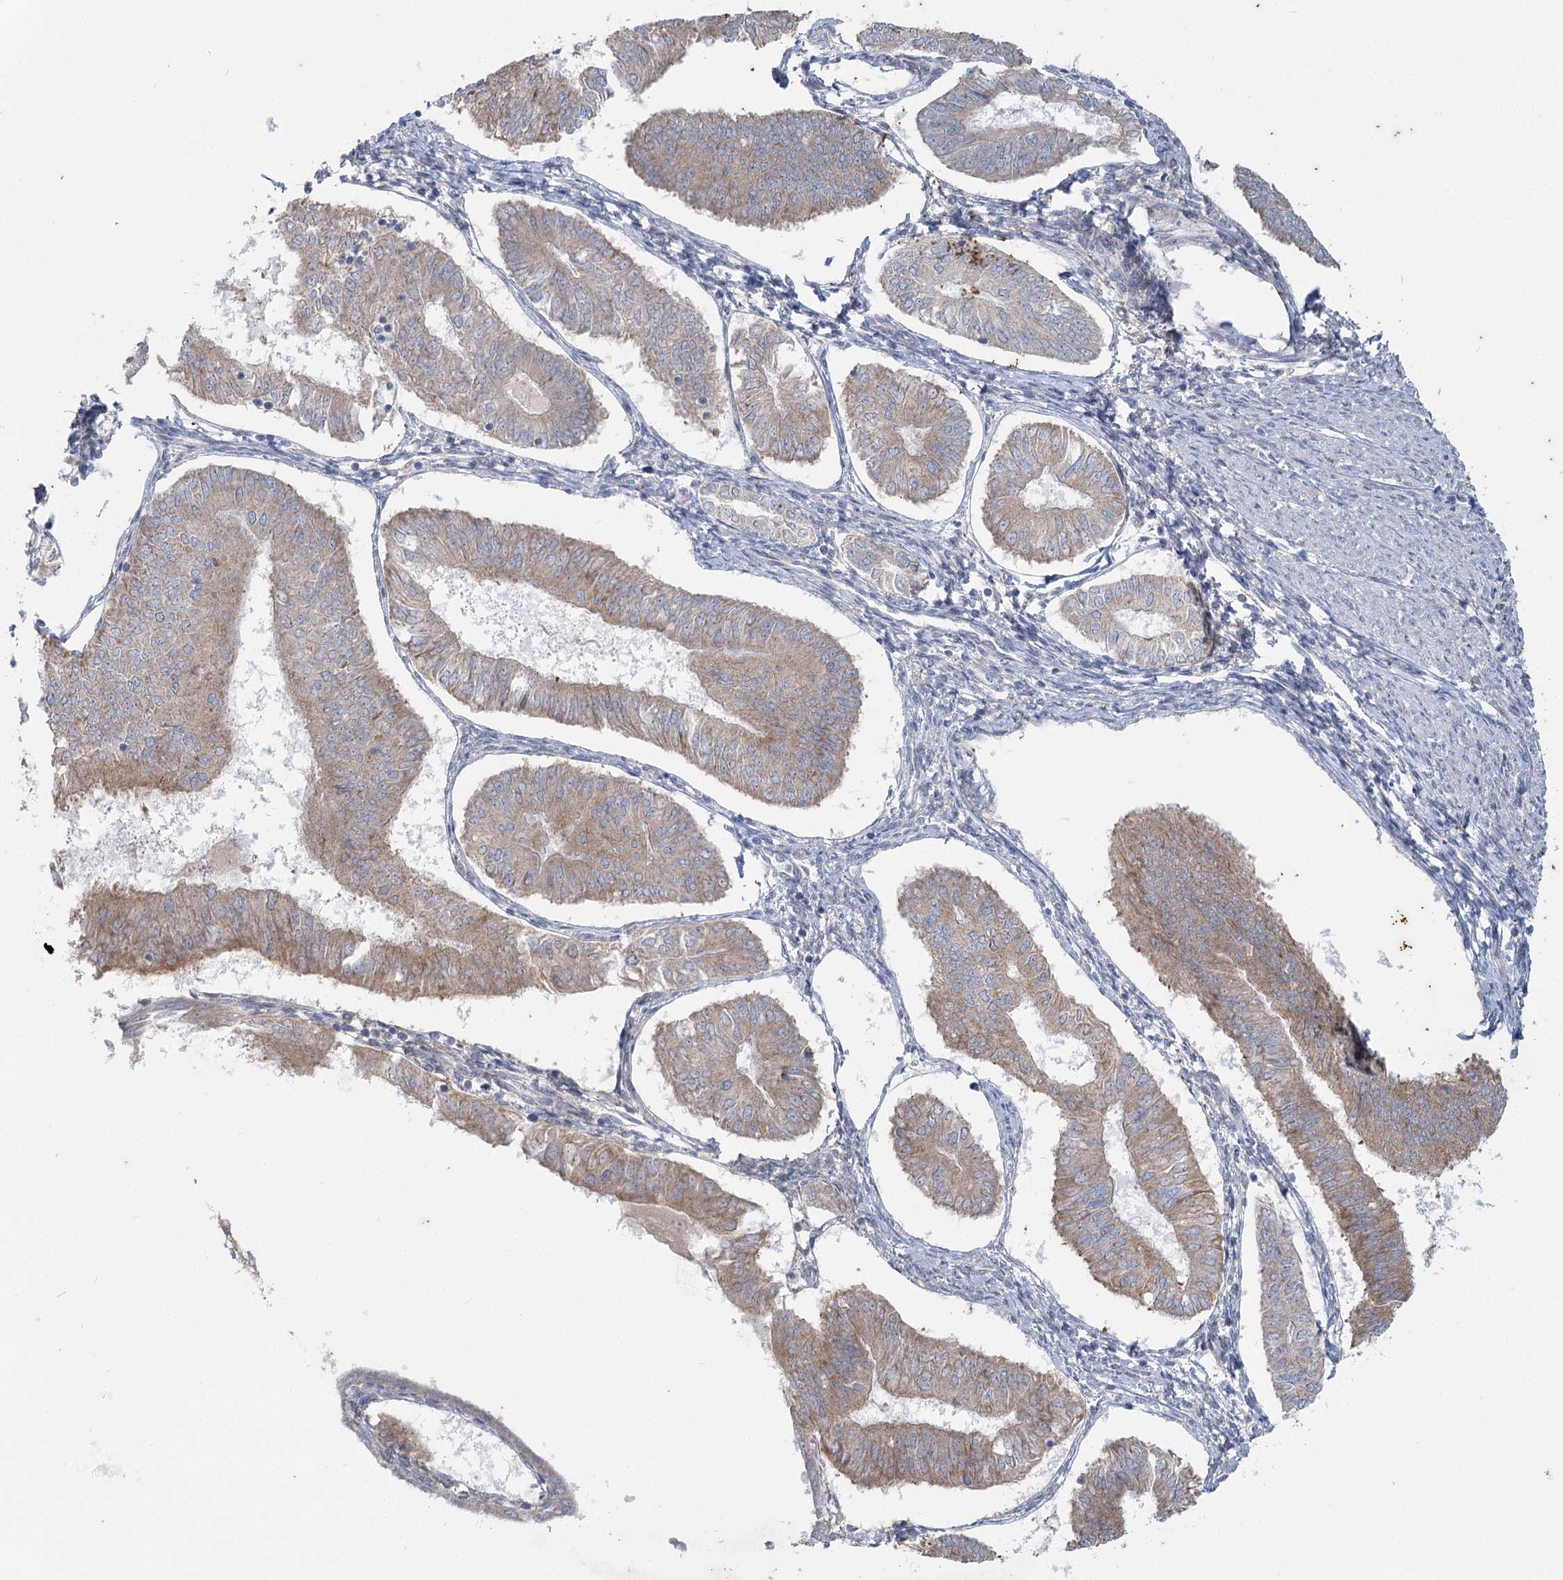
{"staining": {"intensity": "weak", "quantity": "25%-75%", "location": "cytoplasmic/membranous"}, "tissue": "endometrial cancer", "cell_type": "Tumor cells", "image_type": "cancer", "snomed": [{"axis": "morphology", "description": "Adenocarcinoma, NOS"}, {"axis": "topography", "description": "Endometrium"}], "caption": "Endometrial cancer was stained to show a protein in brown. There is low levels of weak cytoplasmic/membranous positivity in approximately 25%-75% of tumor cells.", "gene": "PLA2G12A", "patient": {"sex": "female", "age": 58}}